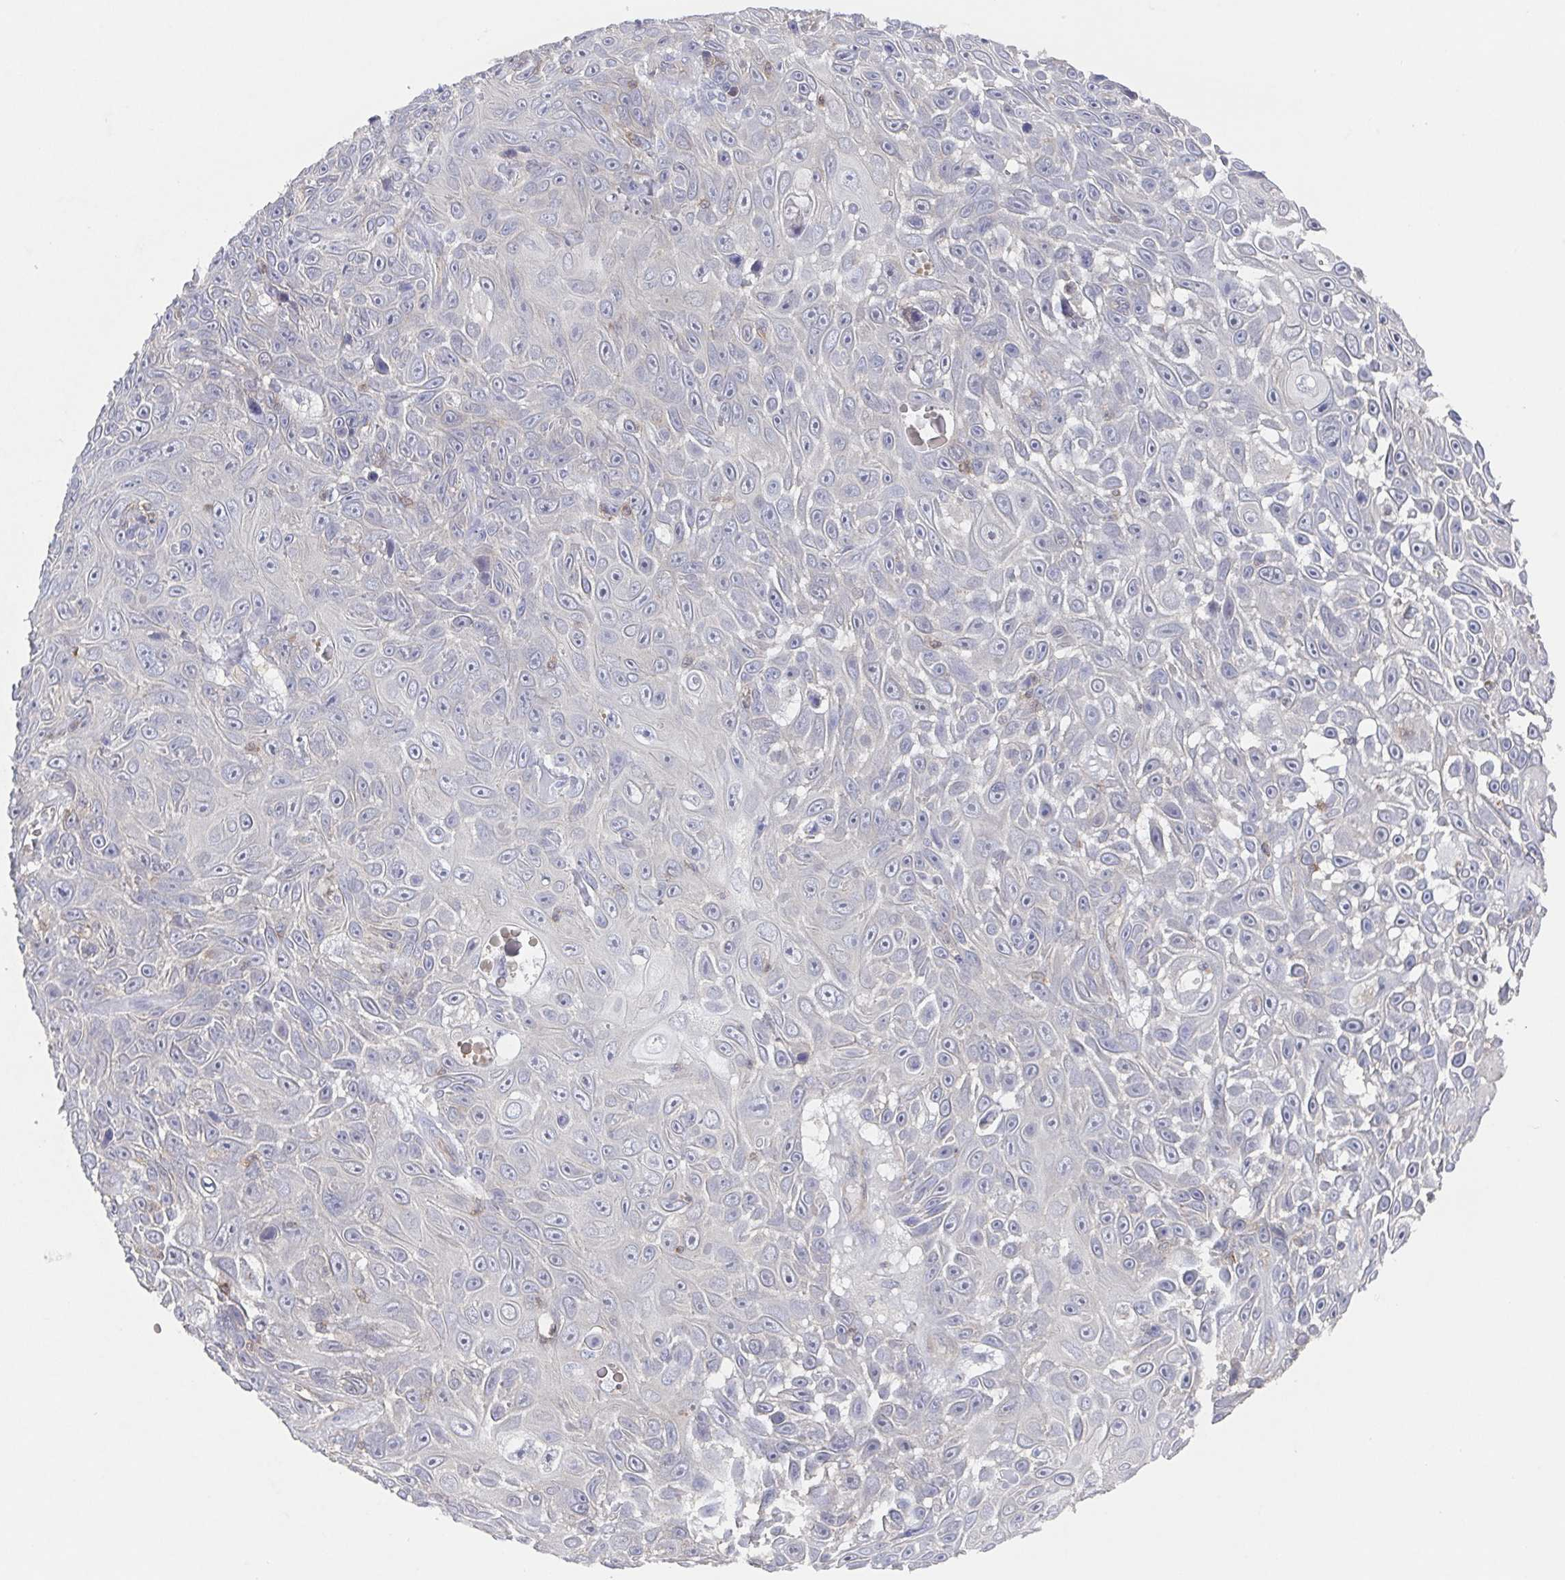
{"staining": {"intensity": "negative", "quantity": "none", "location": "none"}, "tissue": "skin cancer", "cell_type": "Tumor cells", "image_type": "cancer", "snomed": [{"axis": "morphology", "description": "Squamous cell carcinoma, NOS"}, {"axis": "topography", "description": "Skin"}], "caption": "Tumor cells are negative for brown protein staining in skin cancer.", "gene": "AGFG2", "patient": {"sex": "male", "age": 82}}